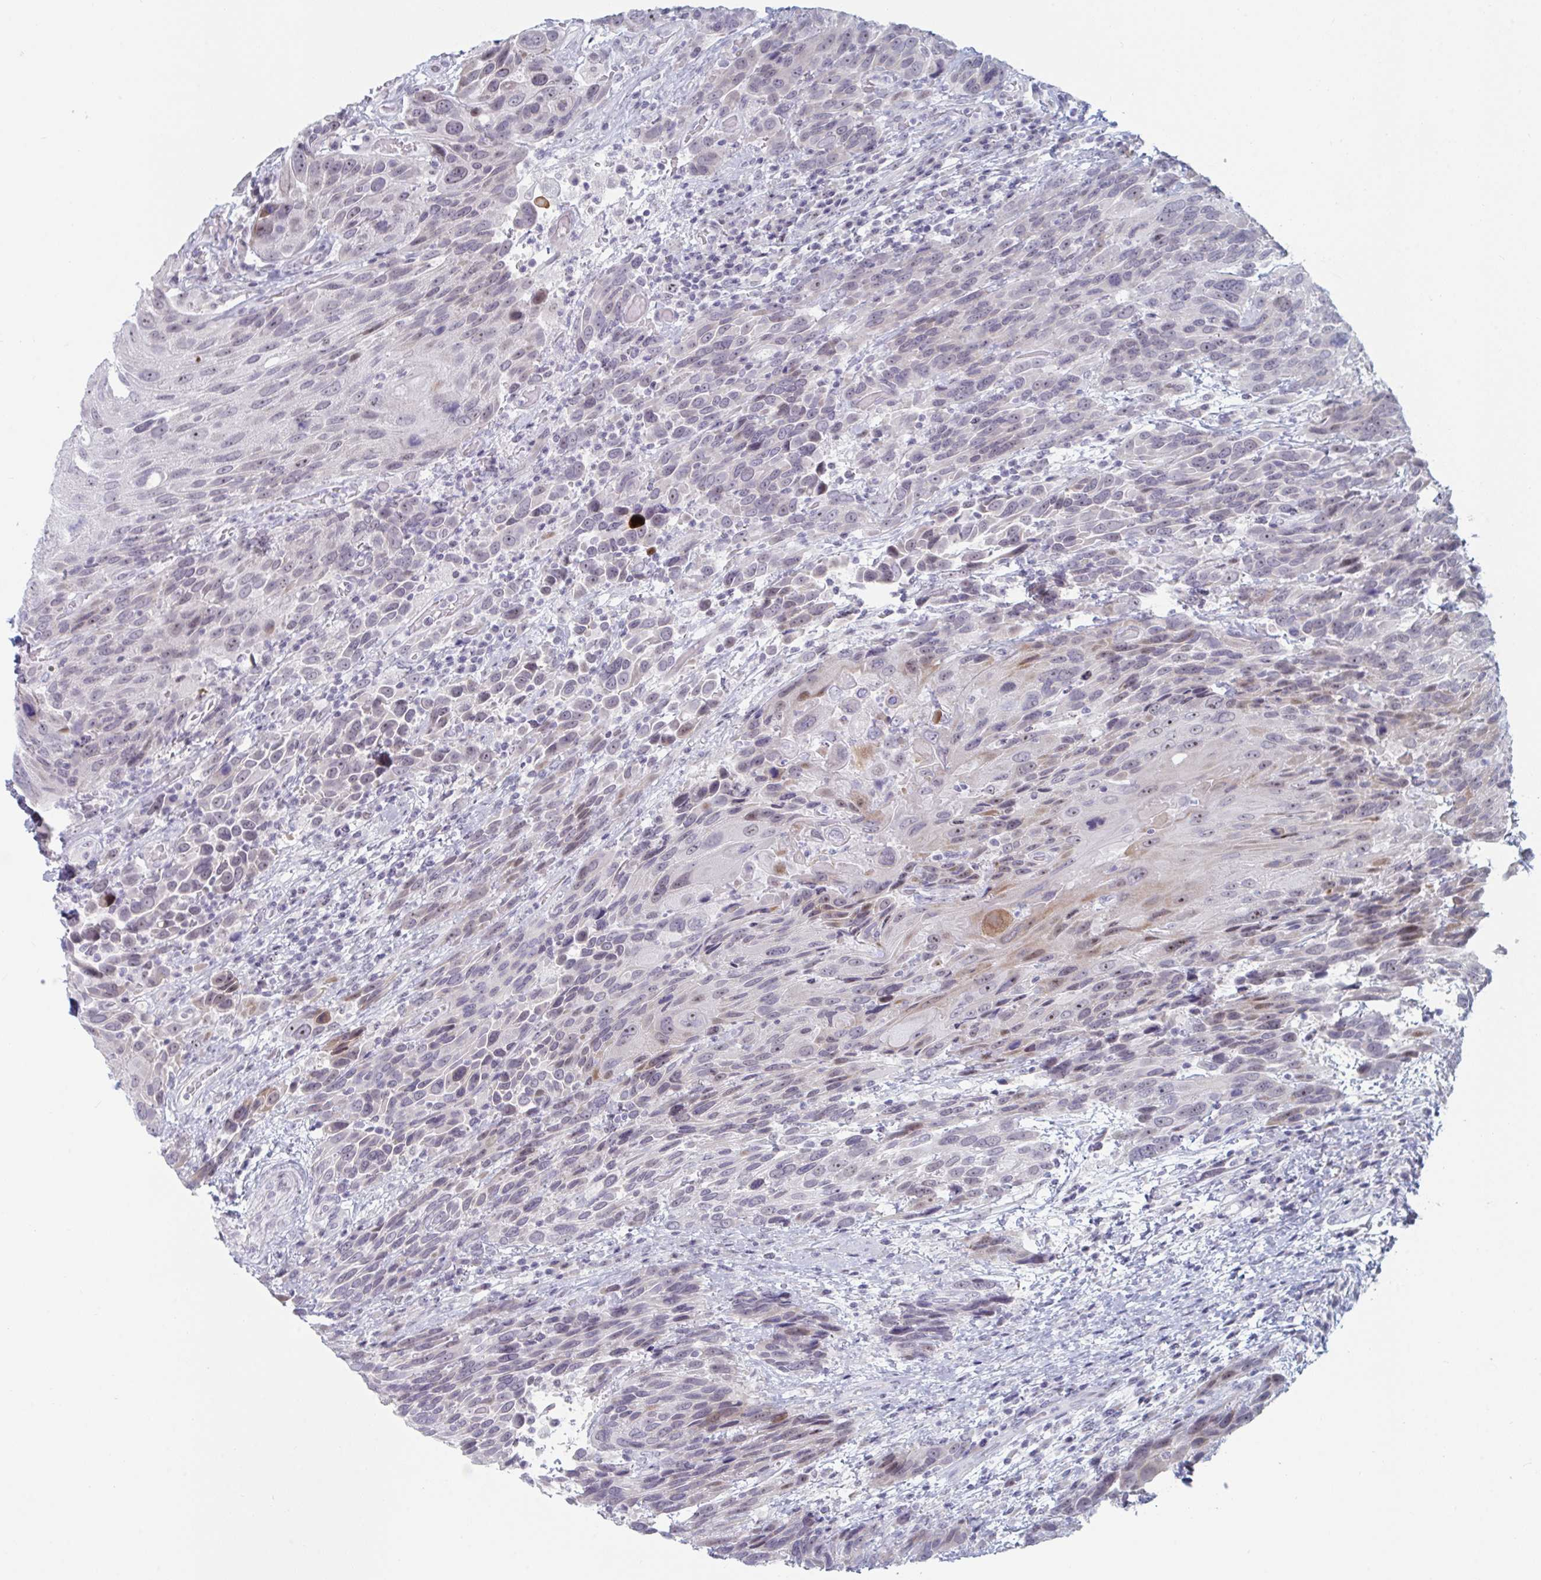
{"staining": {"intensity": "weak", "quantity": ">75%", "location": "nuclear"}, "tissue": "urothelial cancer", "cell_type": "Tumor cells", "image_type": "cancer", "snomed": [{"axis": "morphology", "description": "Urothelial carcinoma, High grade"}, {"axis": "topography", "description": "Urinary bladder"}], "caption": "IHC histopathology image of neoplastic tissue: high-grade urothelial carcinoma stained using IHC shows low levels of weak protein expression localized specifically in the nuclear of tumor cells, appearing as a nuclear brown color.", "gene": "NR1H2", "patient": {"sex": "female", "age": 70}}